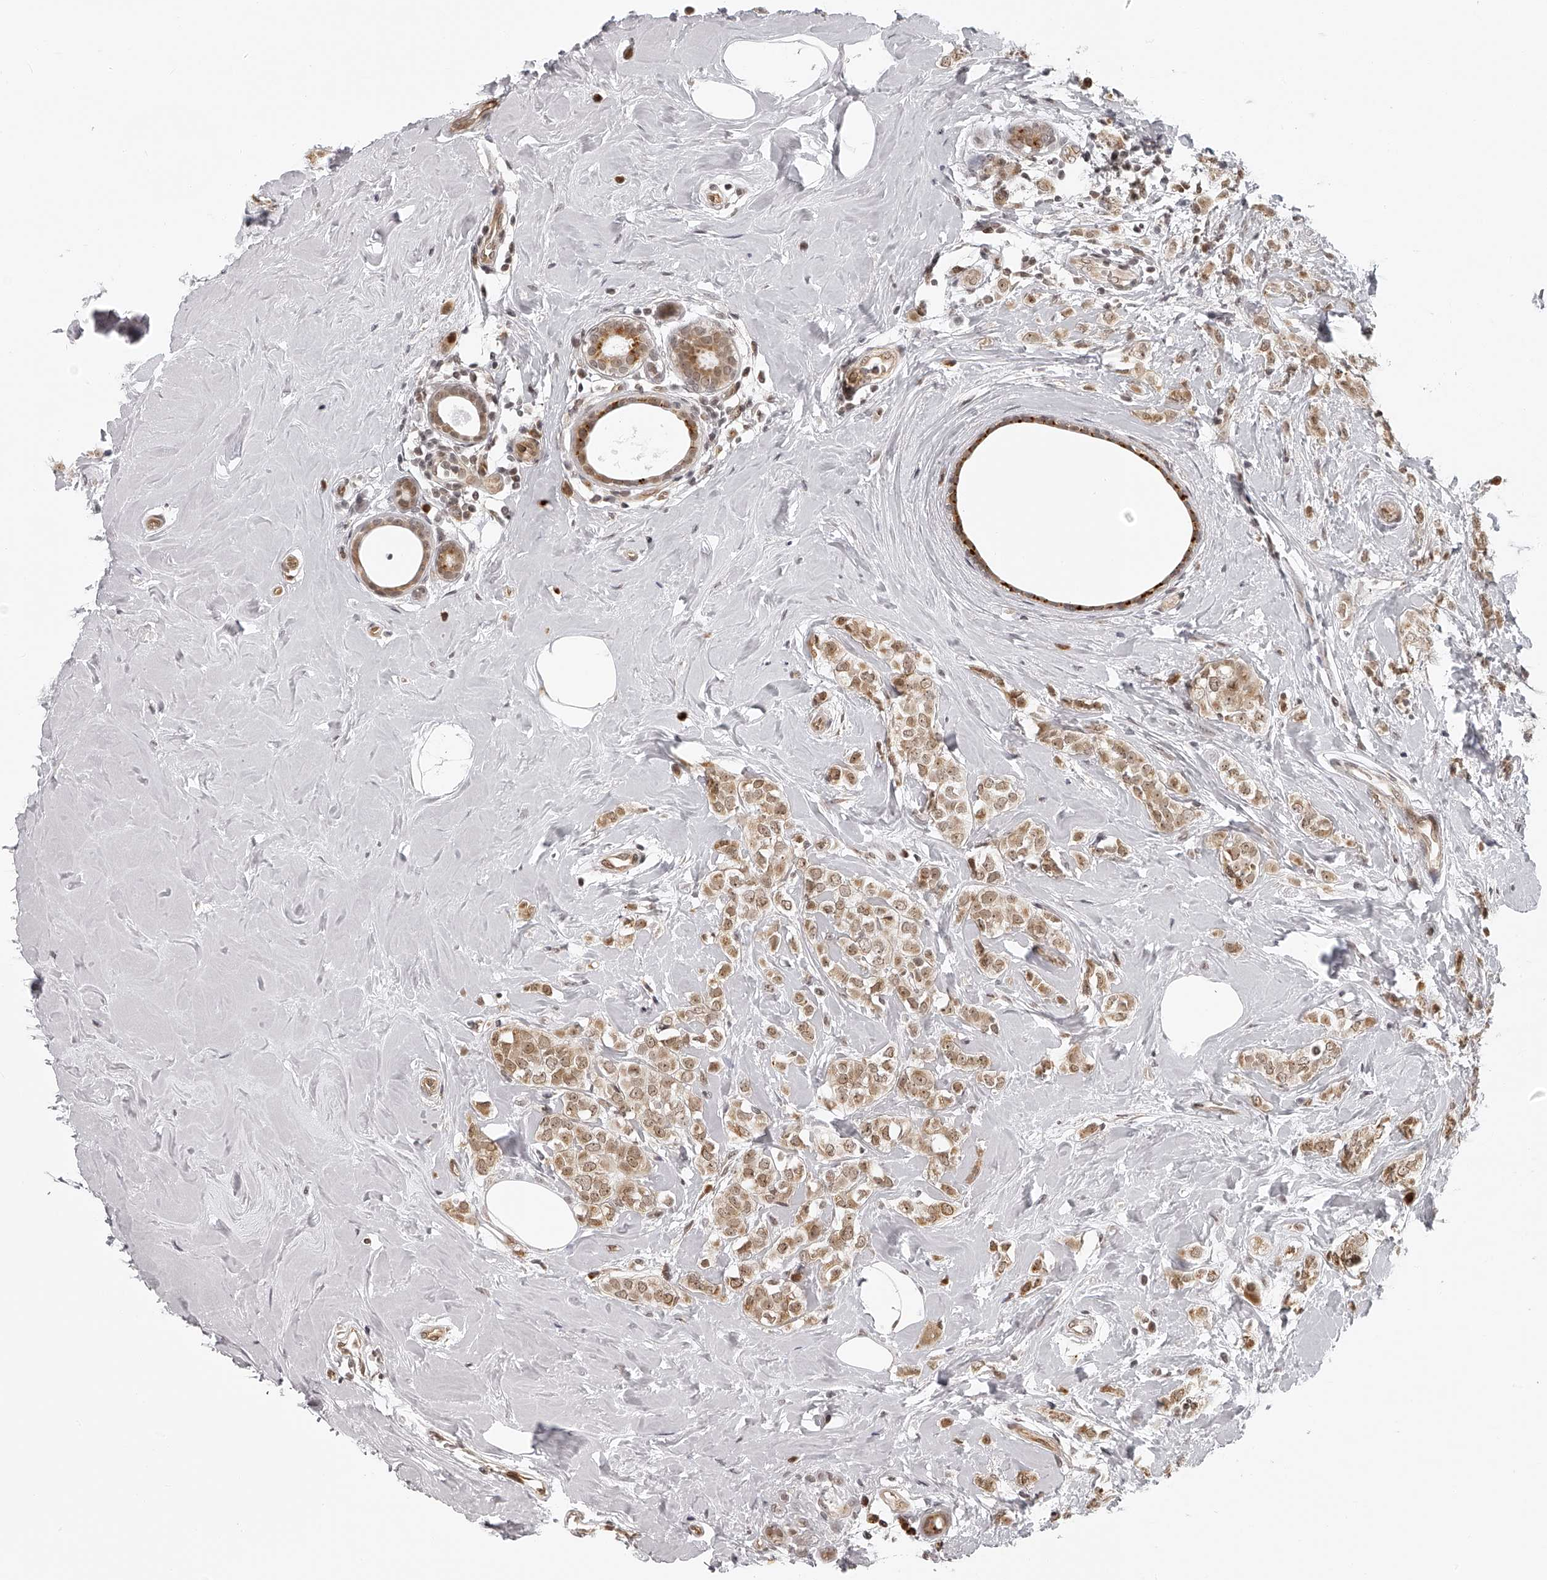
{"staining": {"intensity": "moderate", "quantity": ">75%", "location": "cytoplasmic/membranous,nuclear"}, "tissue": "breast cancer", "cell_type": "Tumor cells", "image_type": "cancer", "snomed": [{"axis": "morphology", "description": "Lobular carcinoma"}, {"axis": "topography", "description": "Breast"}], "caption": "Brown immunohistochemical staining in human breast lobular carcinoma shows moderate cytoplasmic/membranous and nuclear positivity in about >75% of tumor cells.", "gene": "ODF2L", "patient": {"sex": "female", "age": 47}}